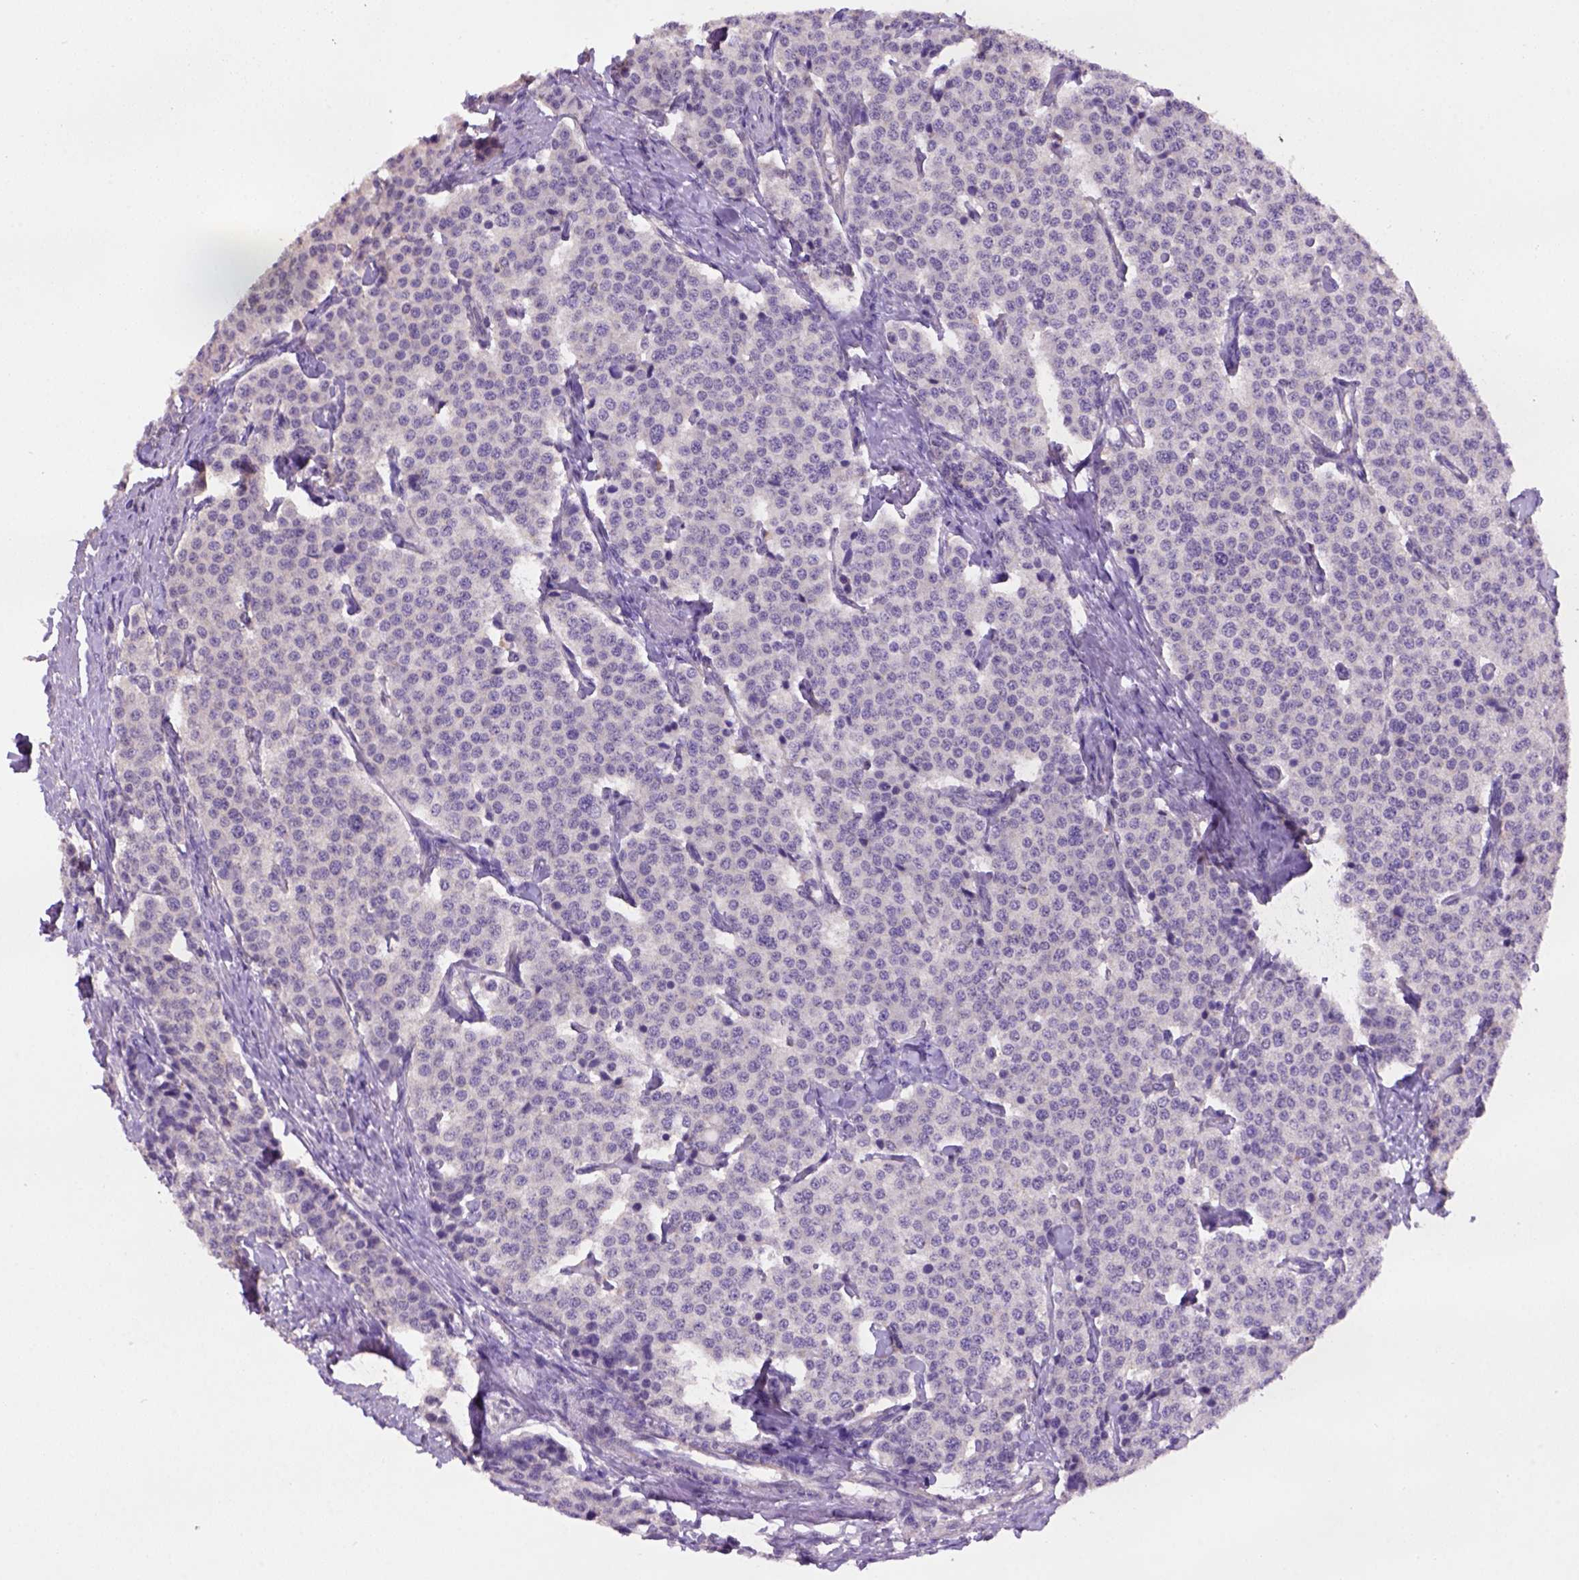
{"staining": {"intensity": "weak", "quantity": "25%-75%", "location": "cytoplasmic/membranous,nuclear"}, "tissue": "carcinoid", "cell_type": "Tumor cells", "image_type": "cancer", "snomed": [{"axis": "morphology", "description": "Carcinoid, malignant, NOS"}, {"axis": "topography", "description": "Small intestine"}], "caption": "Protein expression analysis of human carcinoid (malignant) reveals weak cytoplasmic/membranous and nuclear expression in about 25%-75% of tumor cells. Nuclei are stained in blue.", "gene": "SCML4", "patient": {"sex": "female", "age": 58}}